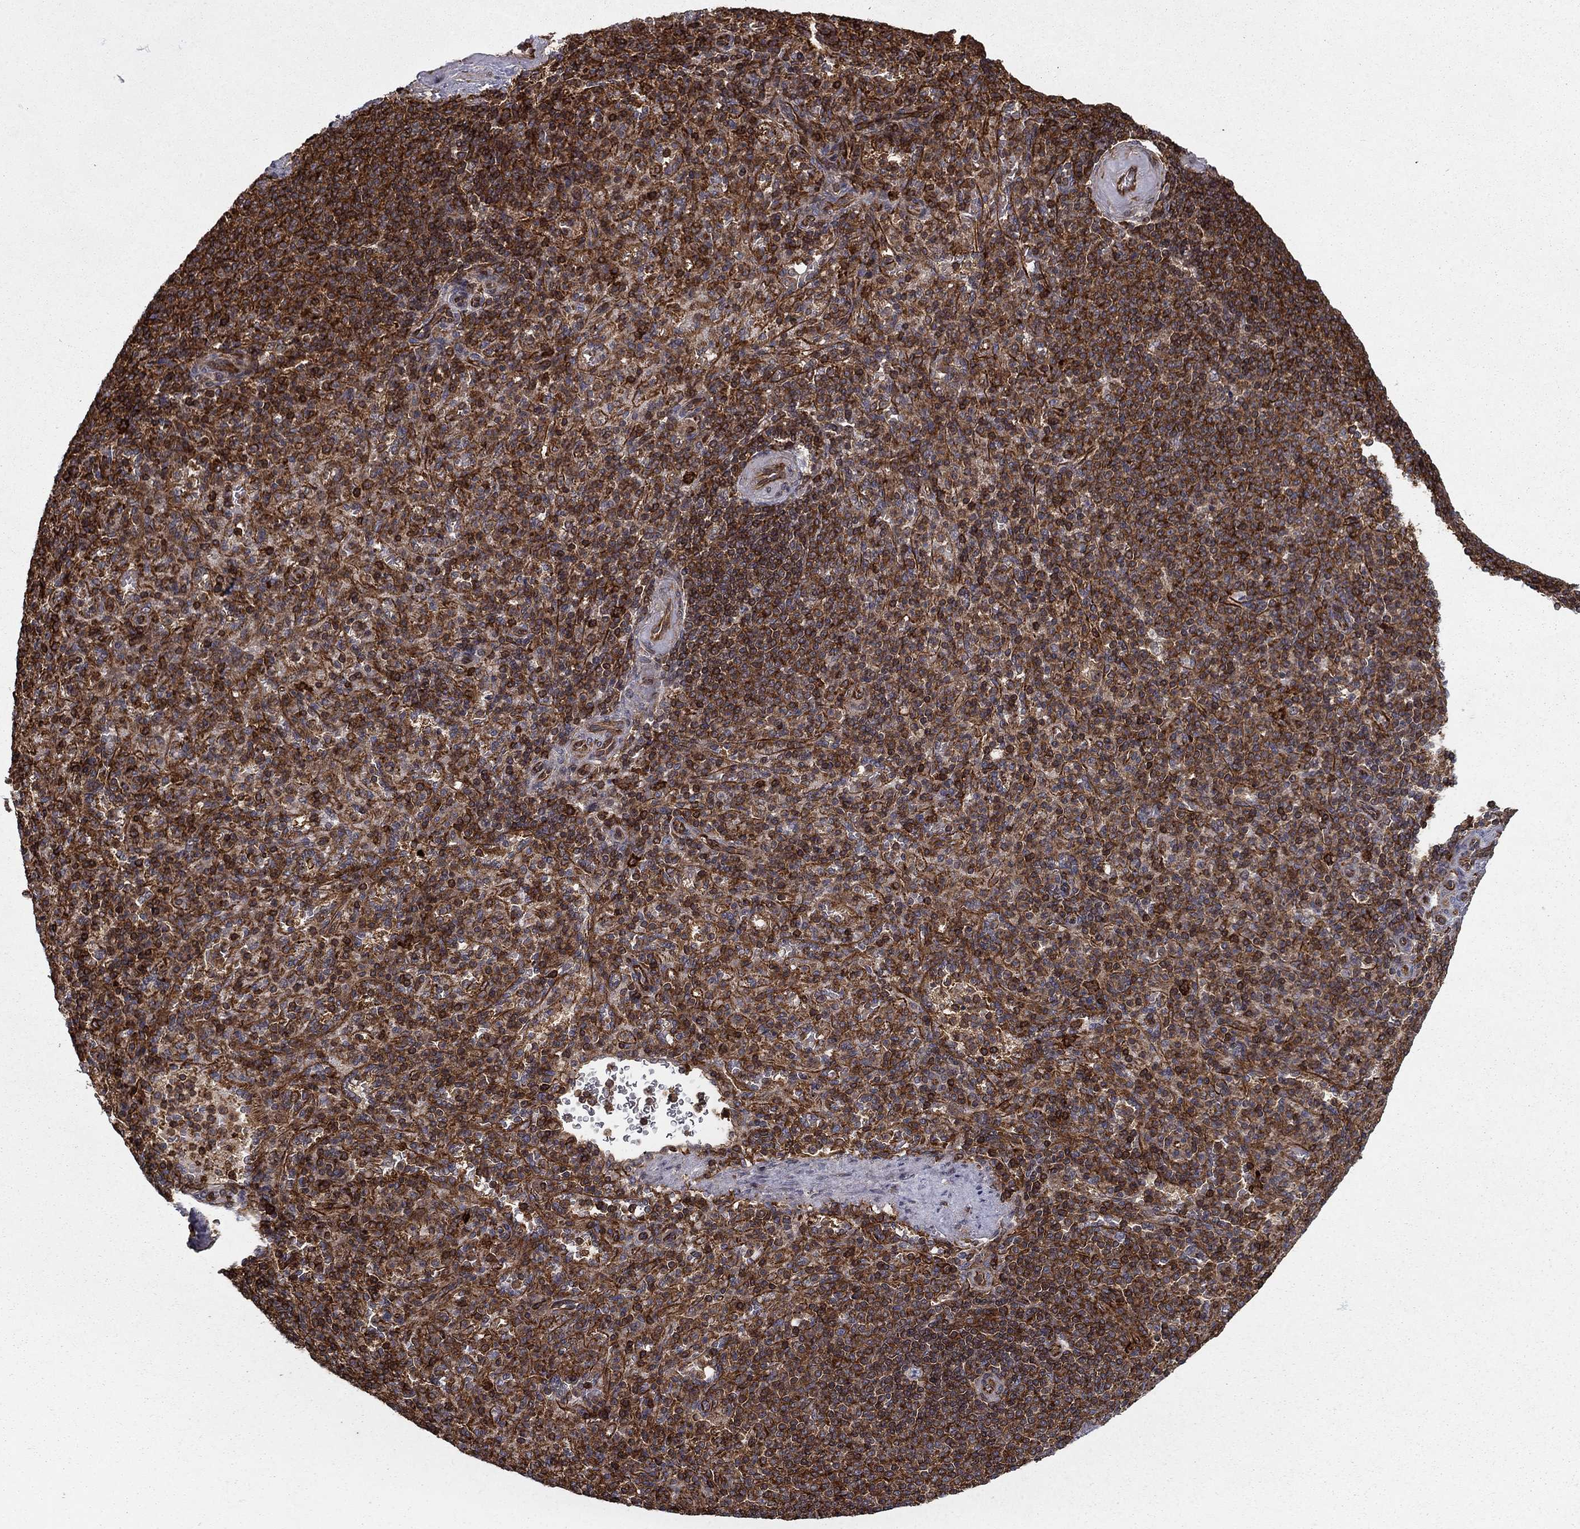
{"staining": {"intensity": "strong", "quantity": ">75%", "location": "cytoplasmic/membranous,nuclear"}, "tissue": "spleen", "cell_type": "Cells in red pulp", "image_type": "normal", "snomed": [{"axis": "morphology", "description": "Normal tissue, NOS"}, {"axis": "topography", "description": "Spleen"}], "caption": "Strong cytoplasmic/membranous,nuclear protein staining is present in about >75% of cells in red pulp in spleen. The protein of interest is shown in brown color, while the nuclei are stained blue.", "gene": "ADM", "patient": {"sex": "female", "age": 74}}